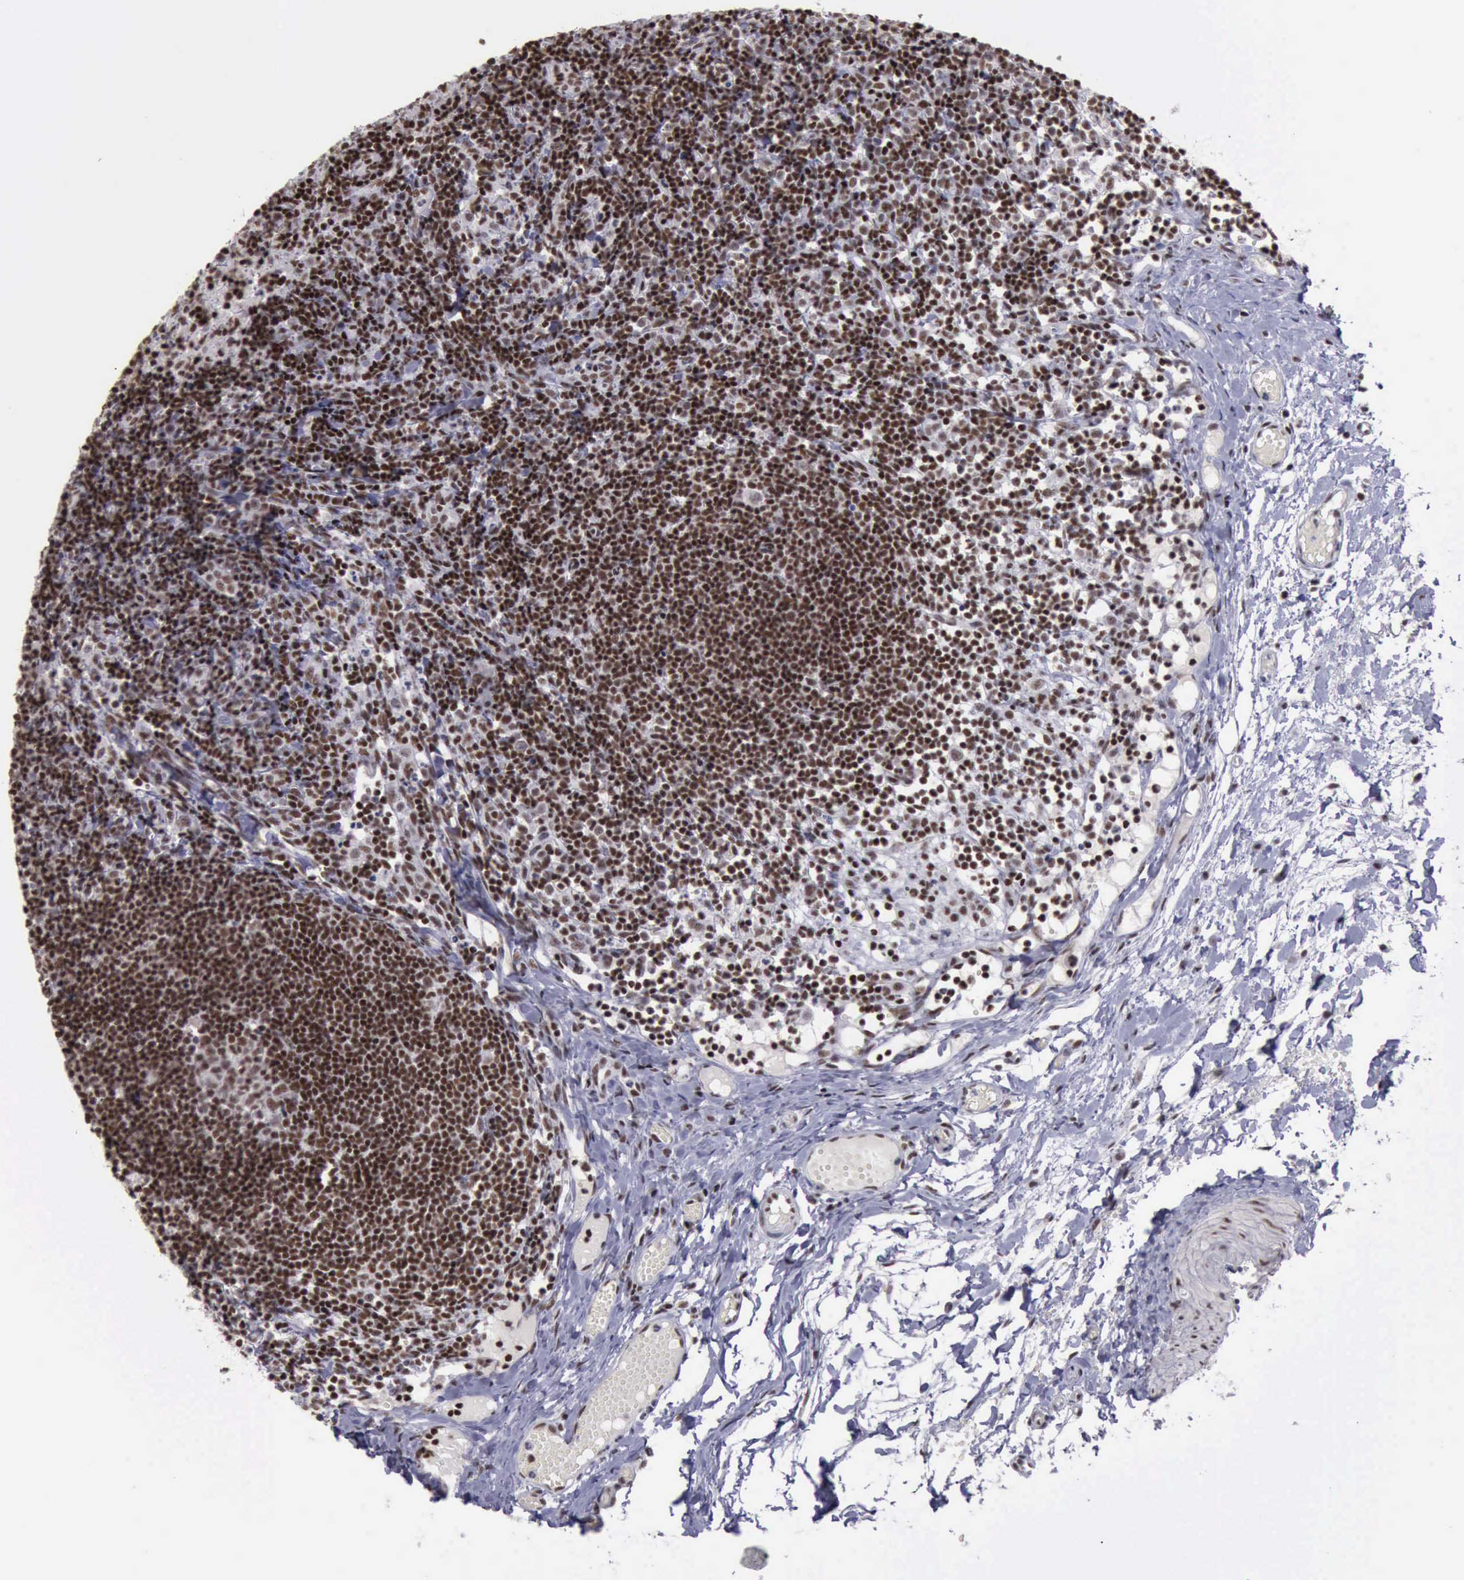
{"staining": {"intensity": "strong", "quantity": ">75%", "location": "nuclear"}, "tissue": "lymph node", "cell_type": "Germinal center cells", "image_type": "normal", "snomed": [{"axis": "morphology", "description": "Normal tissue, NOS"}, {"axis": "morphology", "description": "Inflammation, NOS"}, {"axis": "topography", "description": "Lymph node"}, {"axis": "topography", "description": "Salivary gland"}], "caption": "Strong nuclear positivity is appreciated in approximately >75% of germinal center cells in benign lymph node.", "gene": "YY1", "patient": {"sex": "male", "age": 3}}